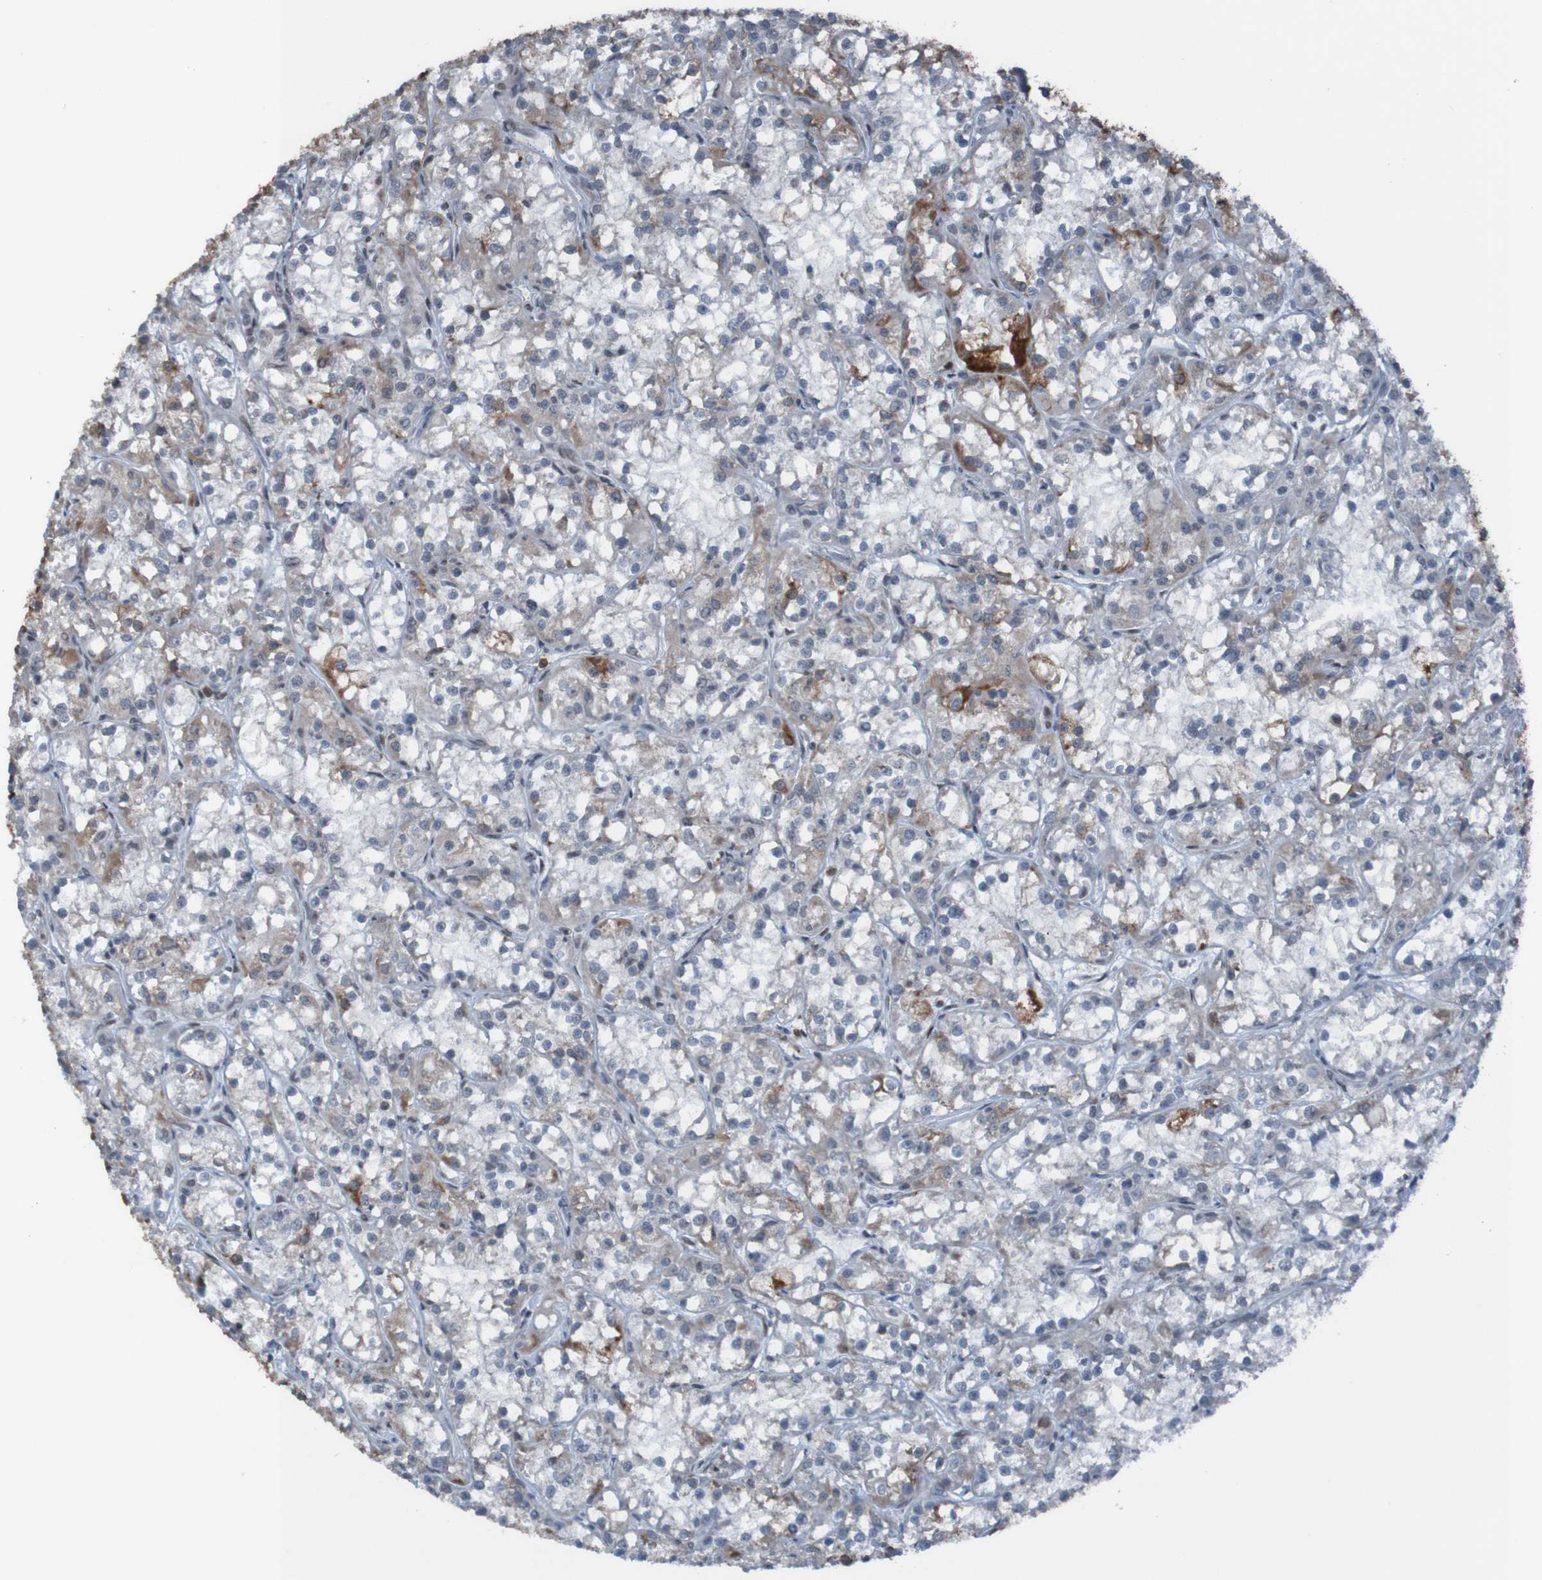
{"staining": {"intensity": "moderate", "quantity": ">75%", "location": "cytoplasmic/membranous,nuclear"}, "tissue": "renal cancer", "cell_type": "Tumor cells", "image_type": "cancer", "snomed": [{"axis": "morphology", "description": "Adenocarcinoma, NOS"}, {"axis": "topography", "description": "Kidney"}], "caption": "Approximately >75% of tumor cells in human renal cancer reveal moderate cytoplasmic/membranous and nuclear protein staining as visualized by brown immunohistochemical staining.", "gene": "PHF2", "patient": {"sex": "female", "age": 52}}